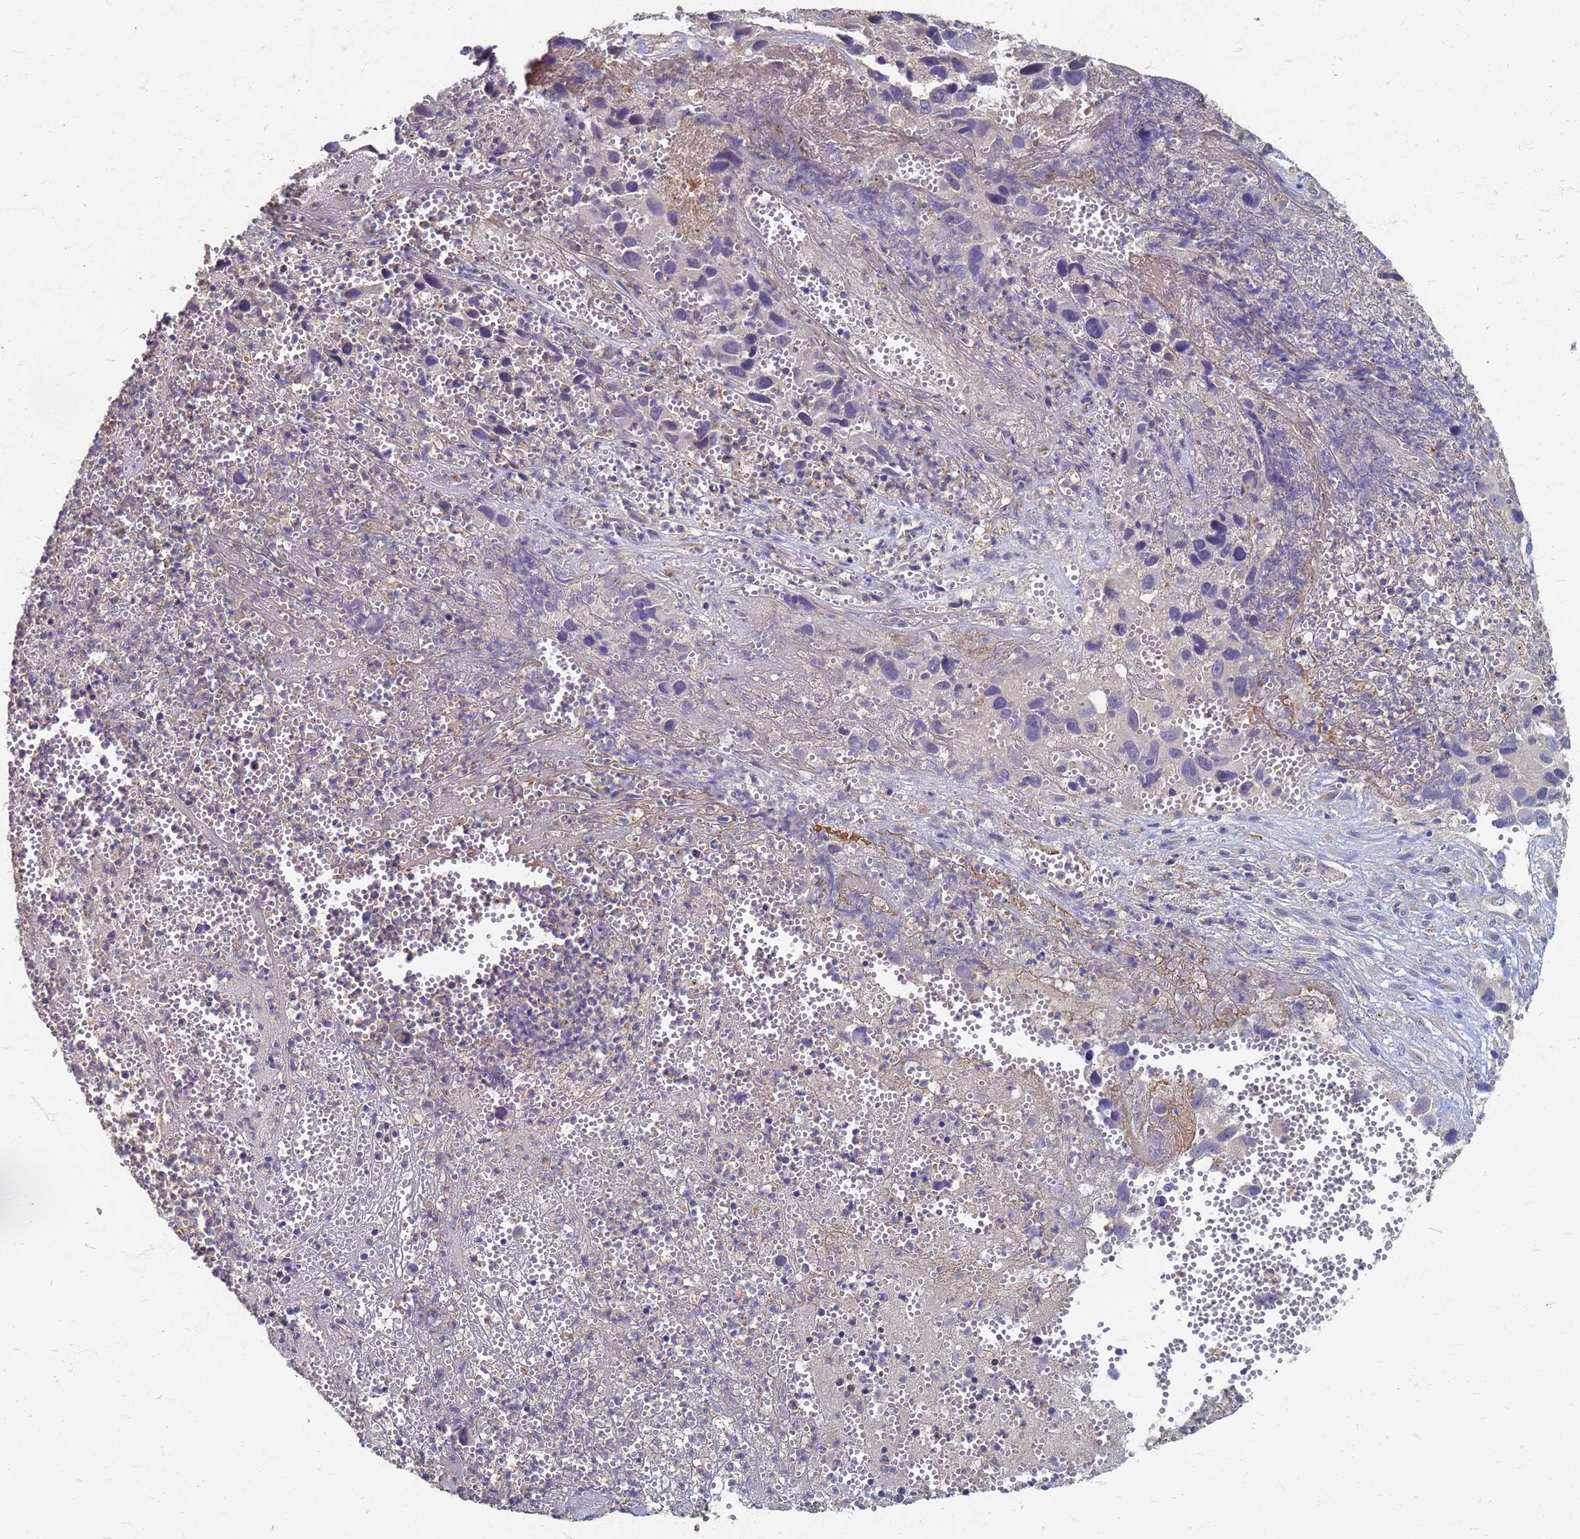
{"staining": {"intensity": "negative", "quantity": "none", "location": "none"}, "tissue": "melanoma", "cell_type": "Tumor cells", "image_type": "cancer", "snomed": [{"axis": "morphology", "description": "Malignant melanoma, NOS"}, {"axis": "topography", "description": "Skin"}], "caption": "An immunohistochemistry photomicrograph of melanoma is shown. There is no staining in tumor cells of melanoma.", "gene": "KRCC1", "patient": {"sex": "male", "age": 84}}